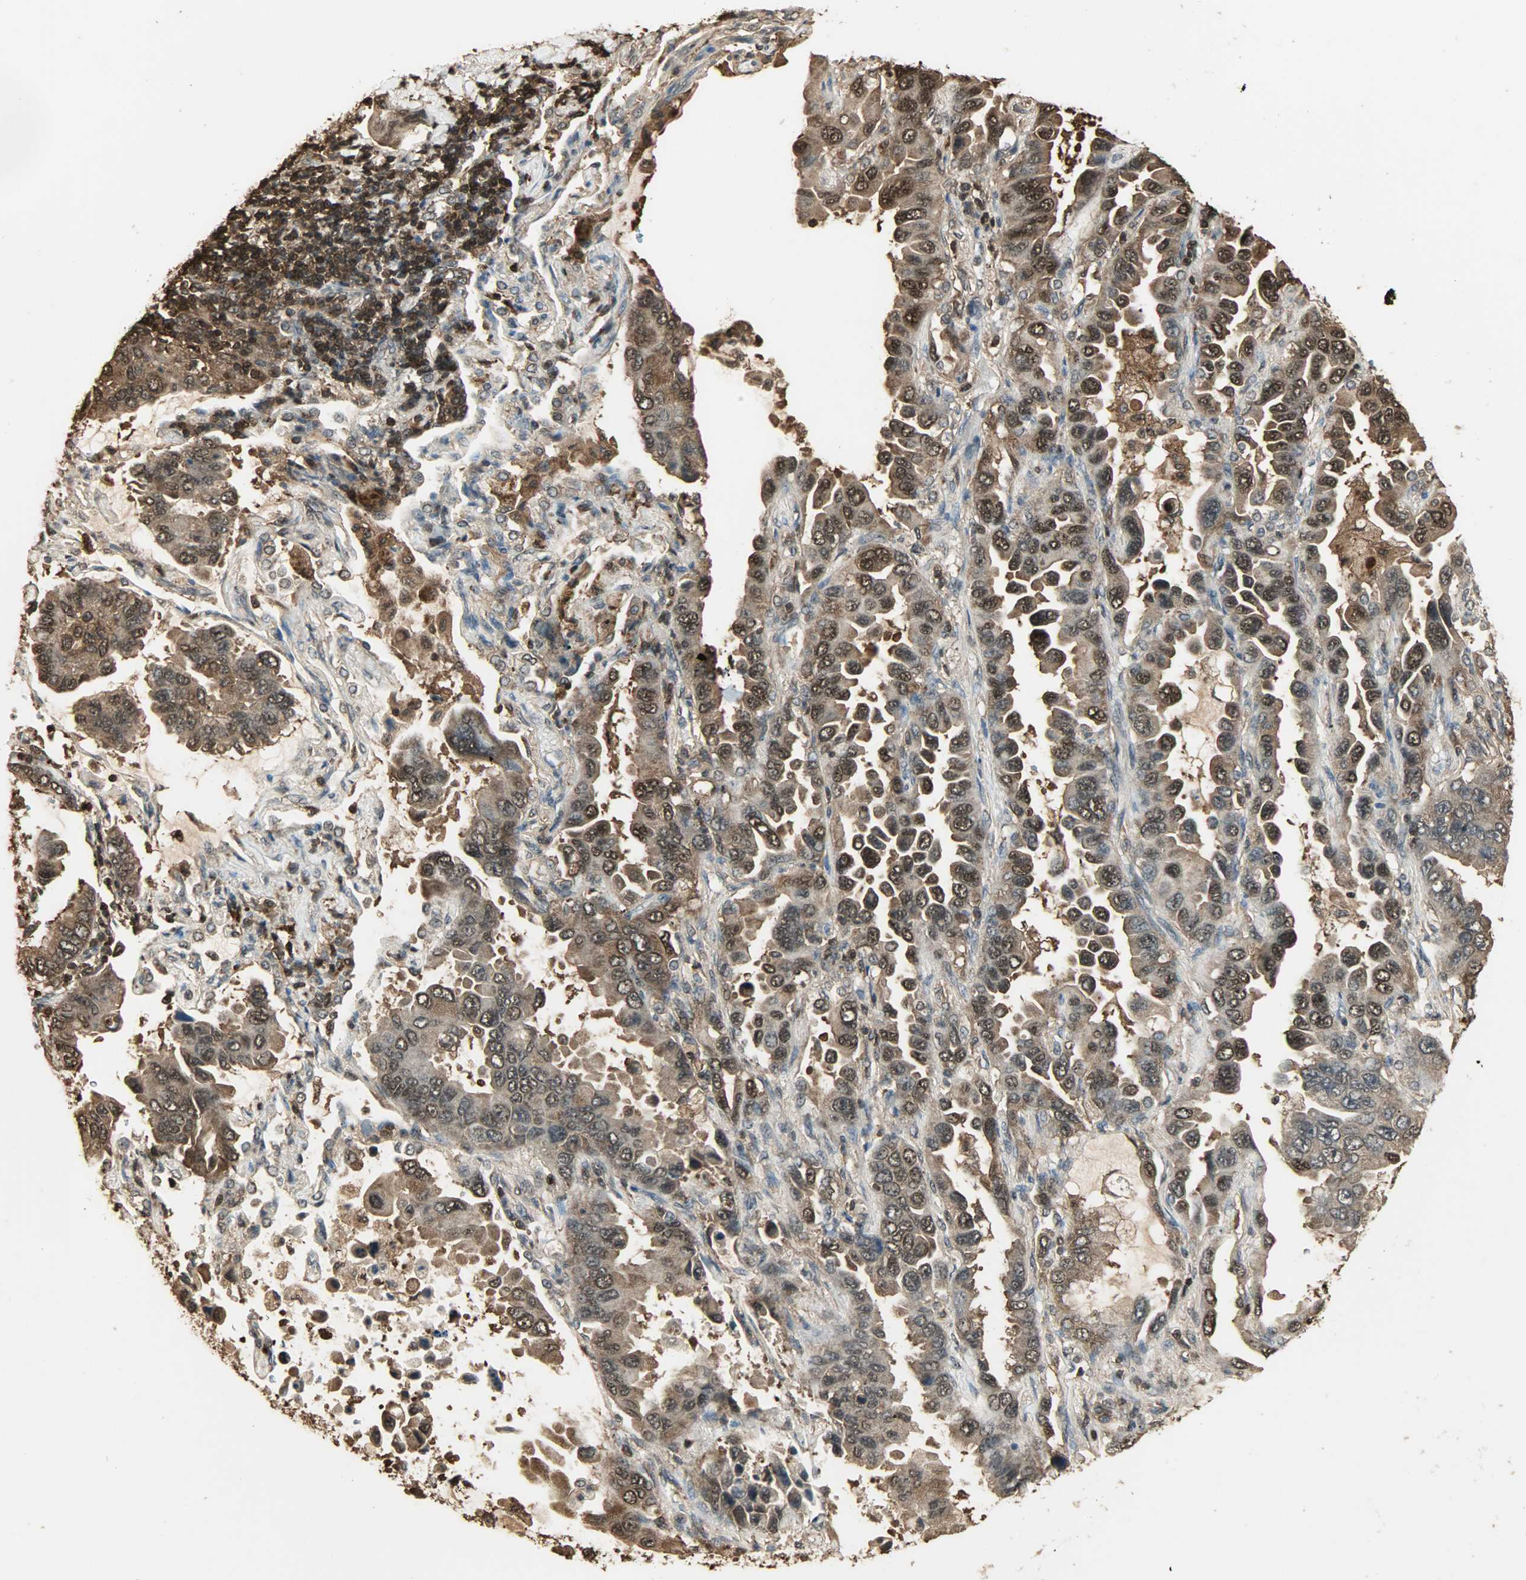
{"staining": {"intensity": "strong", "quantity": ">75%", "location": "cytoplasmic/membranous,nuclear"}, "tissue": "lung cancer", "cell_type": "Tumor cells", "image_type": "cancer", "snomed": [{"axis": "morphology", "description": "Adenocarcinoma, NOS"}, {"axis": "topography", "description": "Lung"}], "caption": "Immunohistochemical staining of human lung adenocarcinoma reveals strong cytoplasmic/membranous and nuclear protein expression in approximately >75% of tumor cells.", "gene": "YWHAZ", "patient": {"sex": "male", "age": 64}}